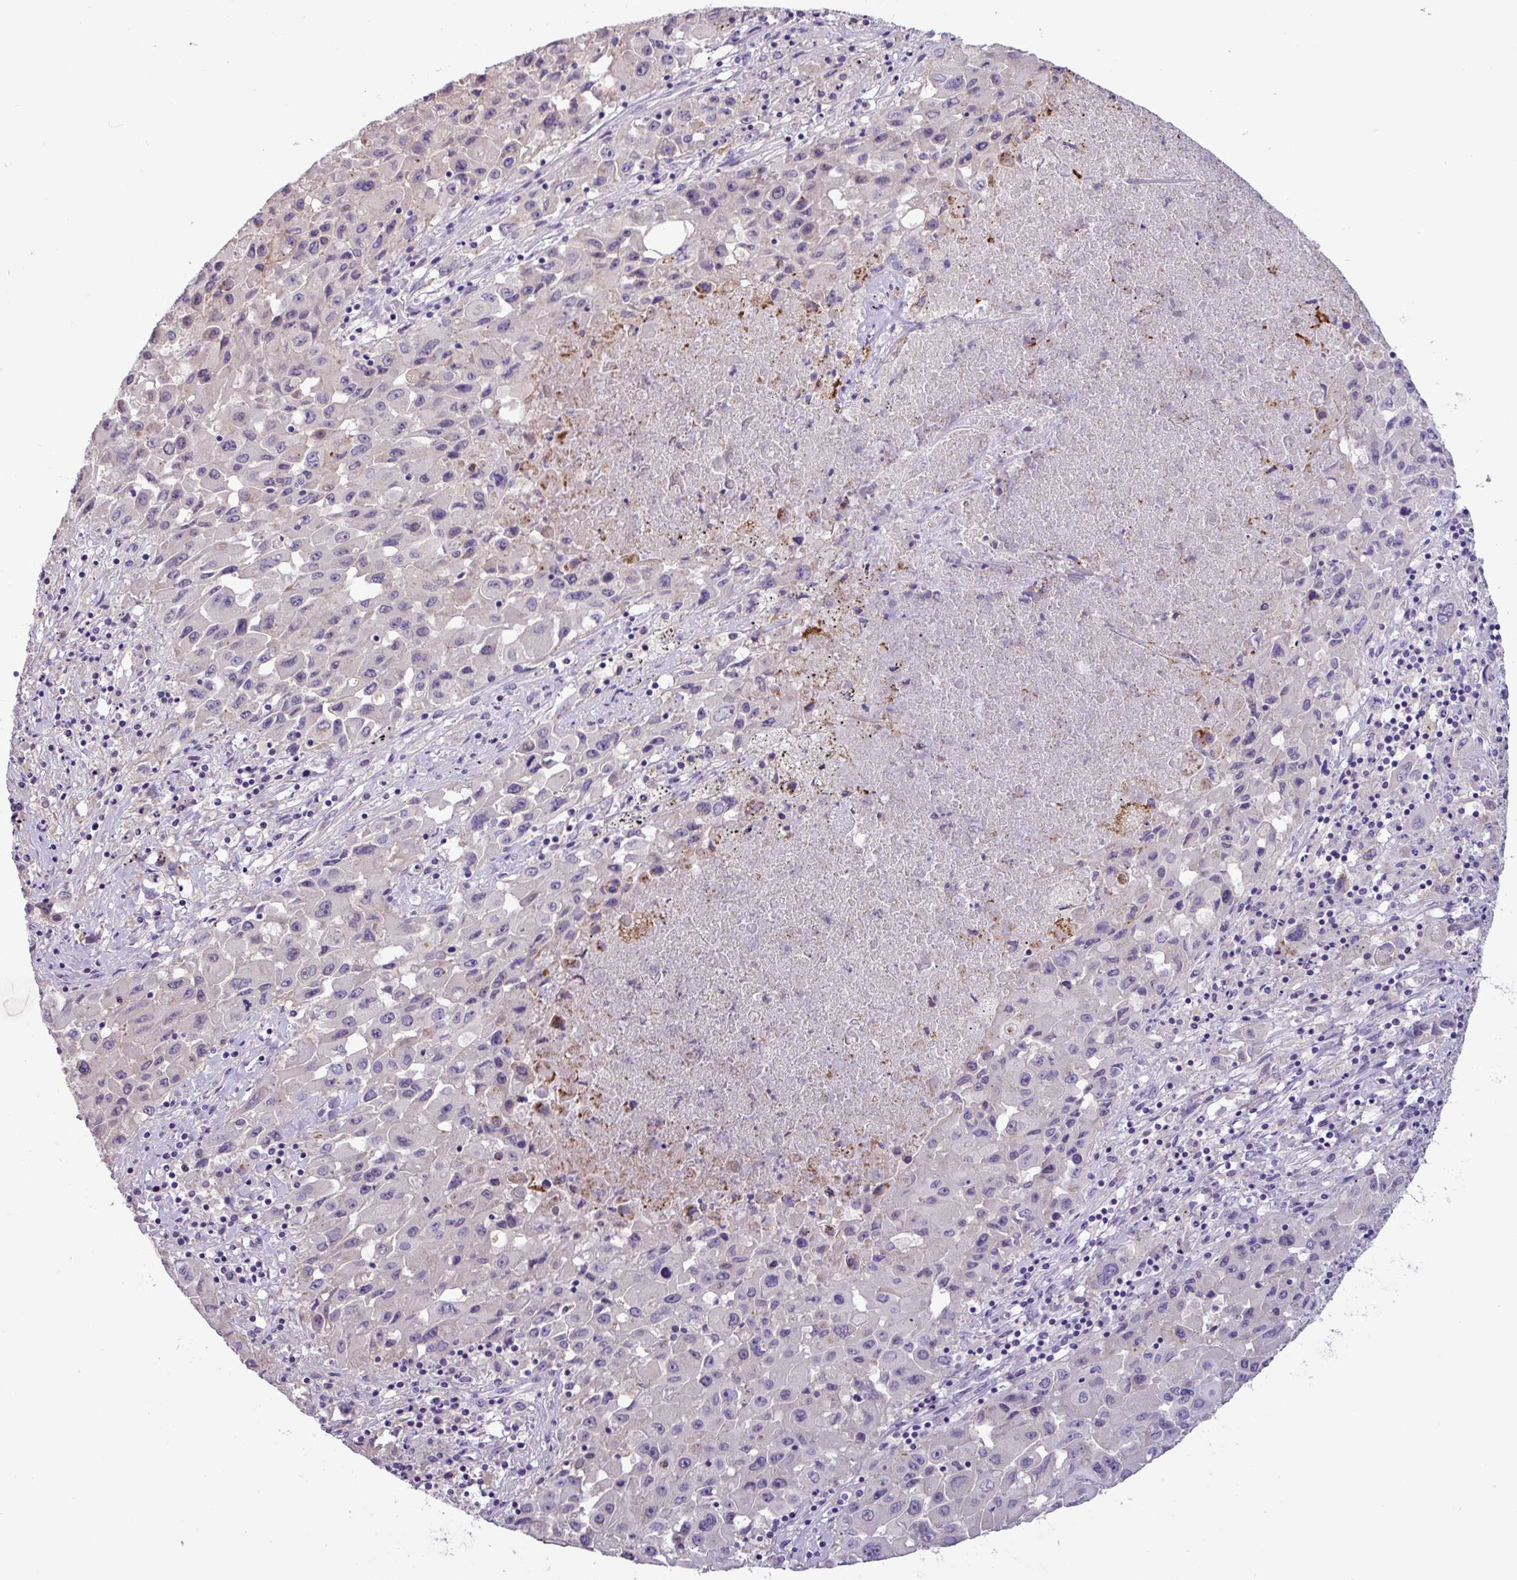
{"staining": {"intensity": "negative", "quantity": "none", "location": "none"}, "tissue": "lung cancer", "cell_type": "Tumor cells", "image_type": "cancer", "snomed": [{"axis": "morphology", "description": "Squamous cell carcinoma, NOS"}, {"axis": "topography", "description": "Lung"}], "caption": "IHC histopathology image of human squamous cell carcinoma (lung) stained for a protein (brown), which reveals no expression in tumor cells.", "gene": "PNLDC1", "patient": {"sex": "male", "age": 63}}